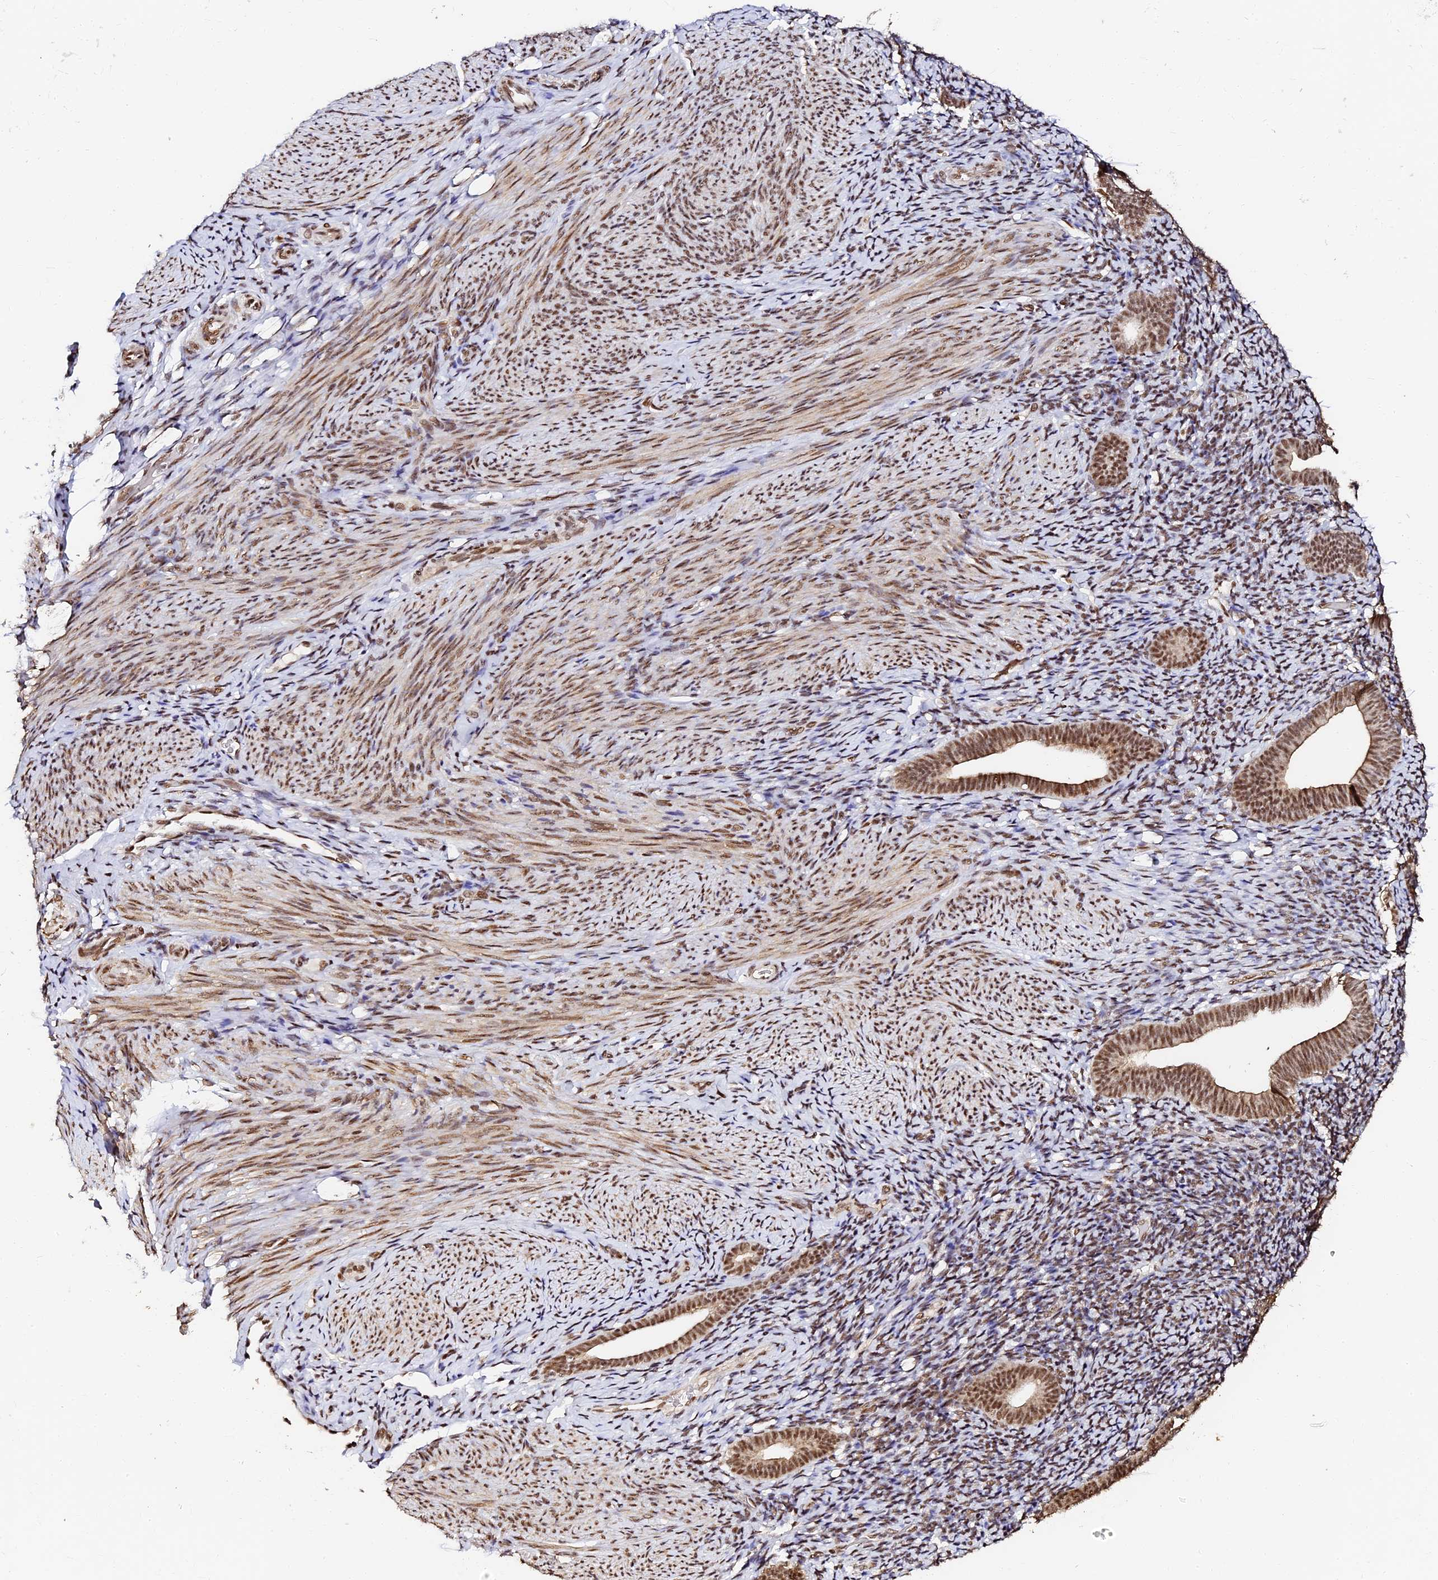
{"staining": {"intensity": "moderate", "quantity": "25%-75%", "location": "nuclear"}, "tissue": "endometrium", "cell_type": "Cells in endometrial stroma", "image_type": "normal", "snomed": [{"axis": "morphology", "description": "Normal tissue, NOS"}, {"axis": "topography", "description": "Endometrium"}], "caption": "The immunohistochemical stain shows moderate nuclear staining in cells in endometrial stroma of normal endometrium. (Stains: DAB (3,3'-diaminobenzidine) in brown, nuclei in blue, Microscopy: brightfield microscopy at high magnification).", "gene": "MCRS1", "patient": {"sex": "female", "age": 51}}